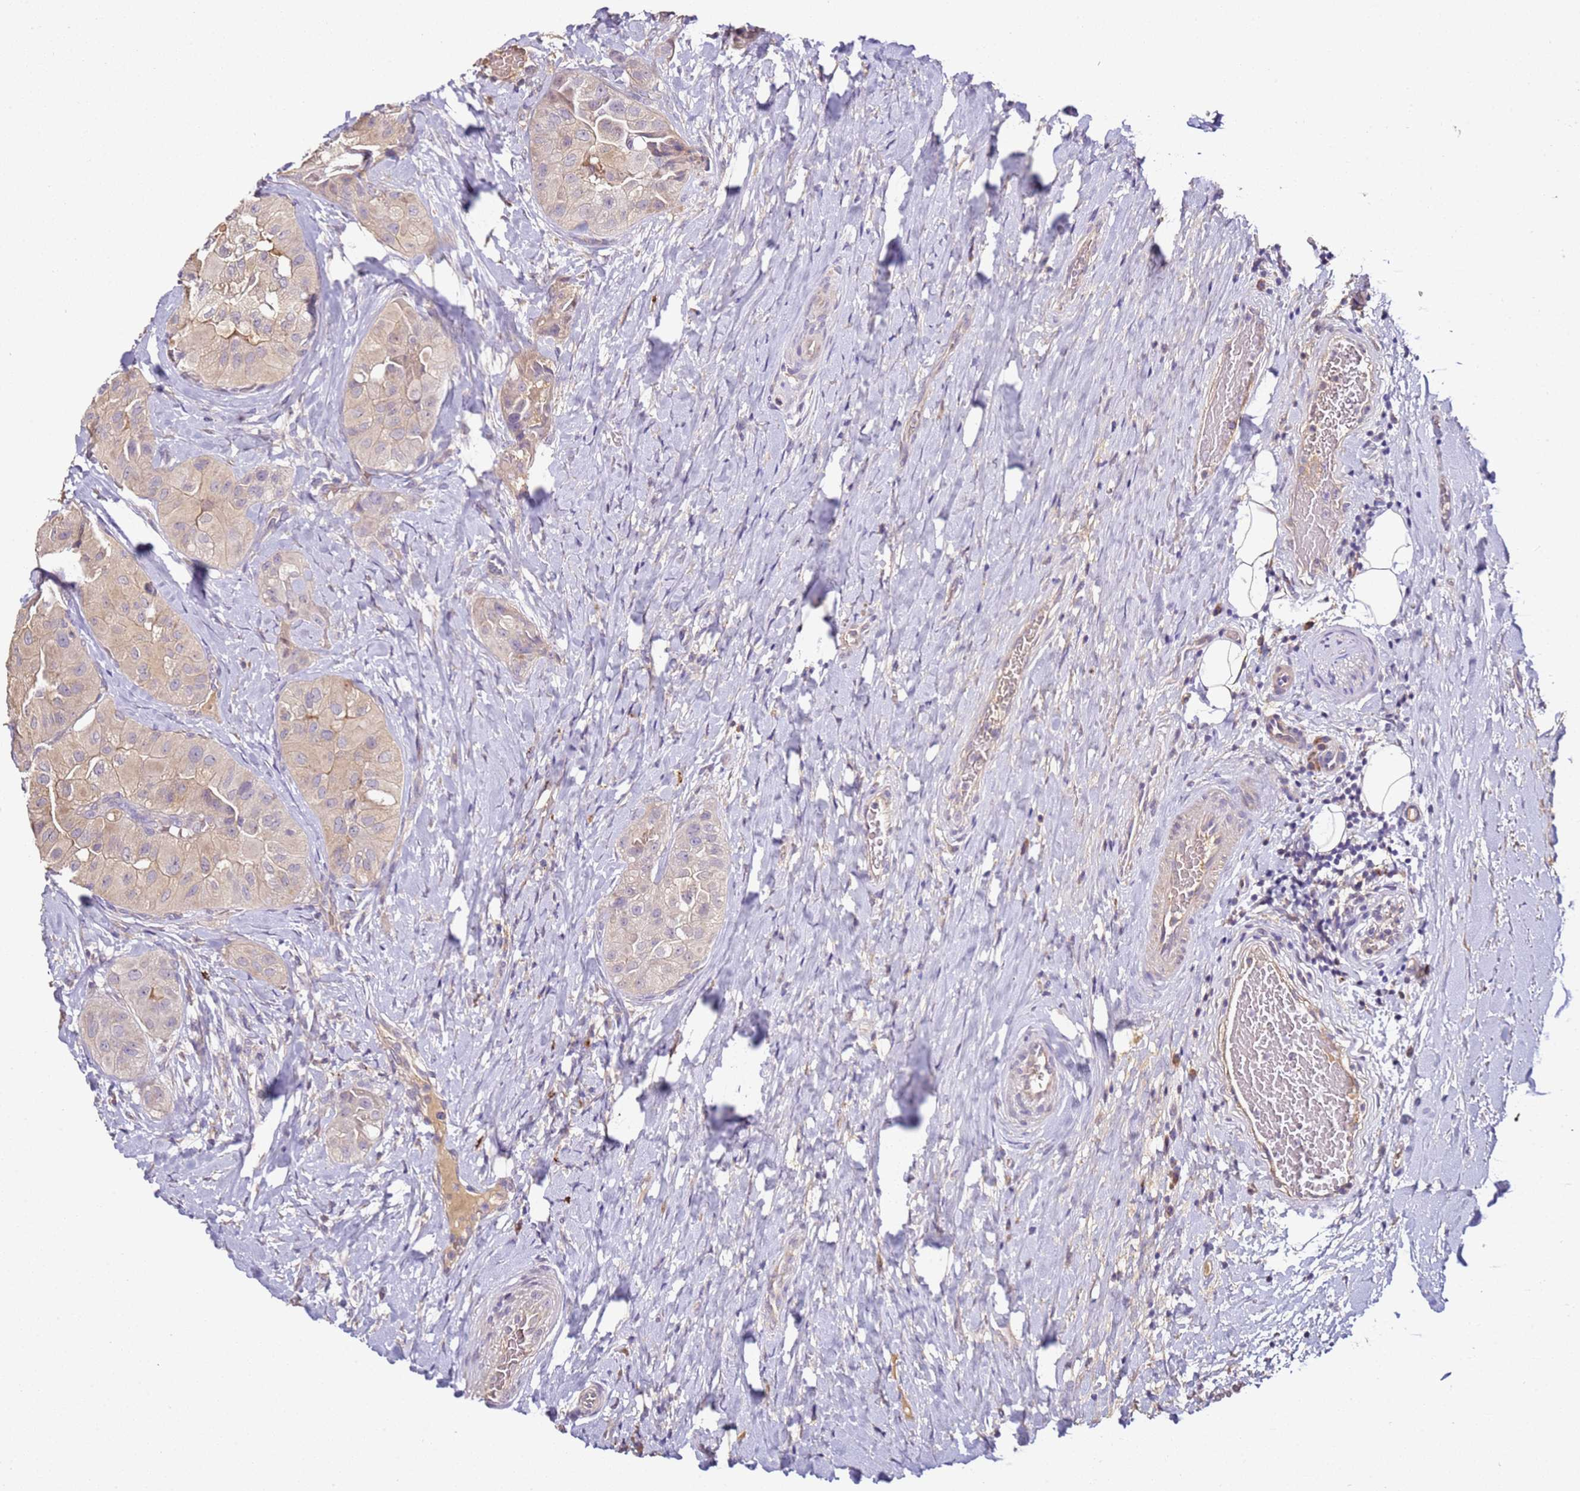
{"staining": {"intensity": "weak", "quantity": "<25%", "location": "cytoplasmic/membranous"}, "tissue": "thyroid cancer", "cell_type": "Tumor cells", "image_type": "cancer", "snomed": [{"axis": "morphology", "description": "Normal tissue, NOS"}, {"axis": "morphology", "description": "Papillary adenocarcinoma, NOS"}, {"axis": "topography", "description": "Thyroid gland"}], "caption": "Human thyroid cancer (papillary adenocarcinoma) stained for a protein using immunohistochemistry reveals no staining in tumor cells.", "gene": "OR2B11", "patient": {"sex": "female", "age": 59}}